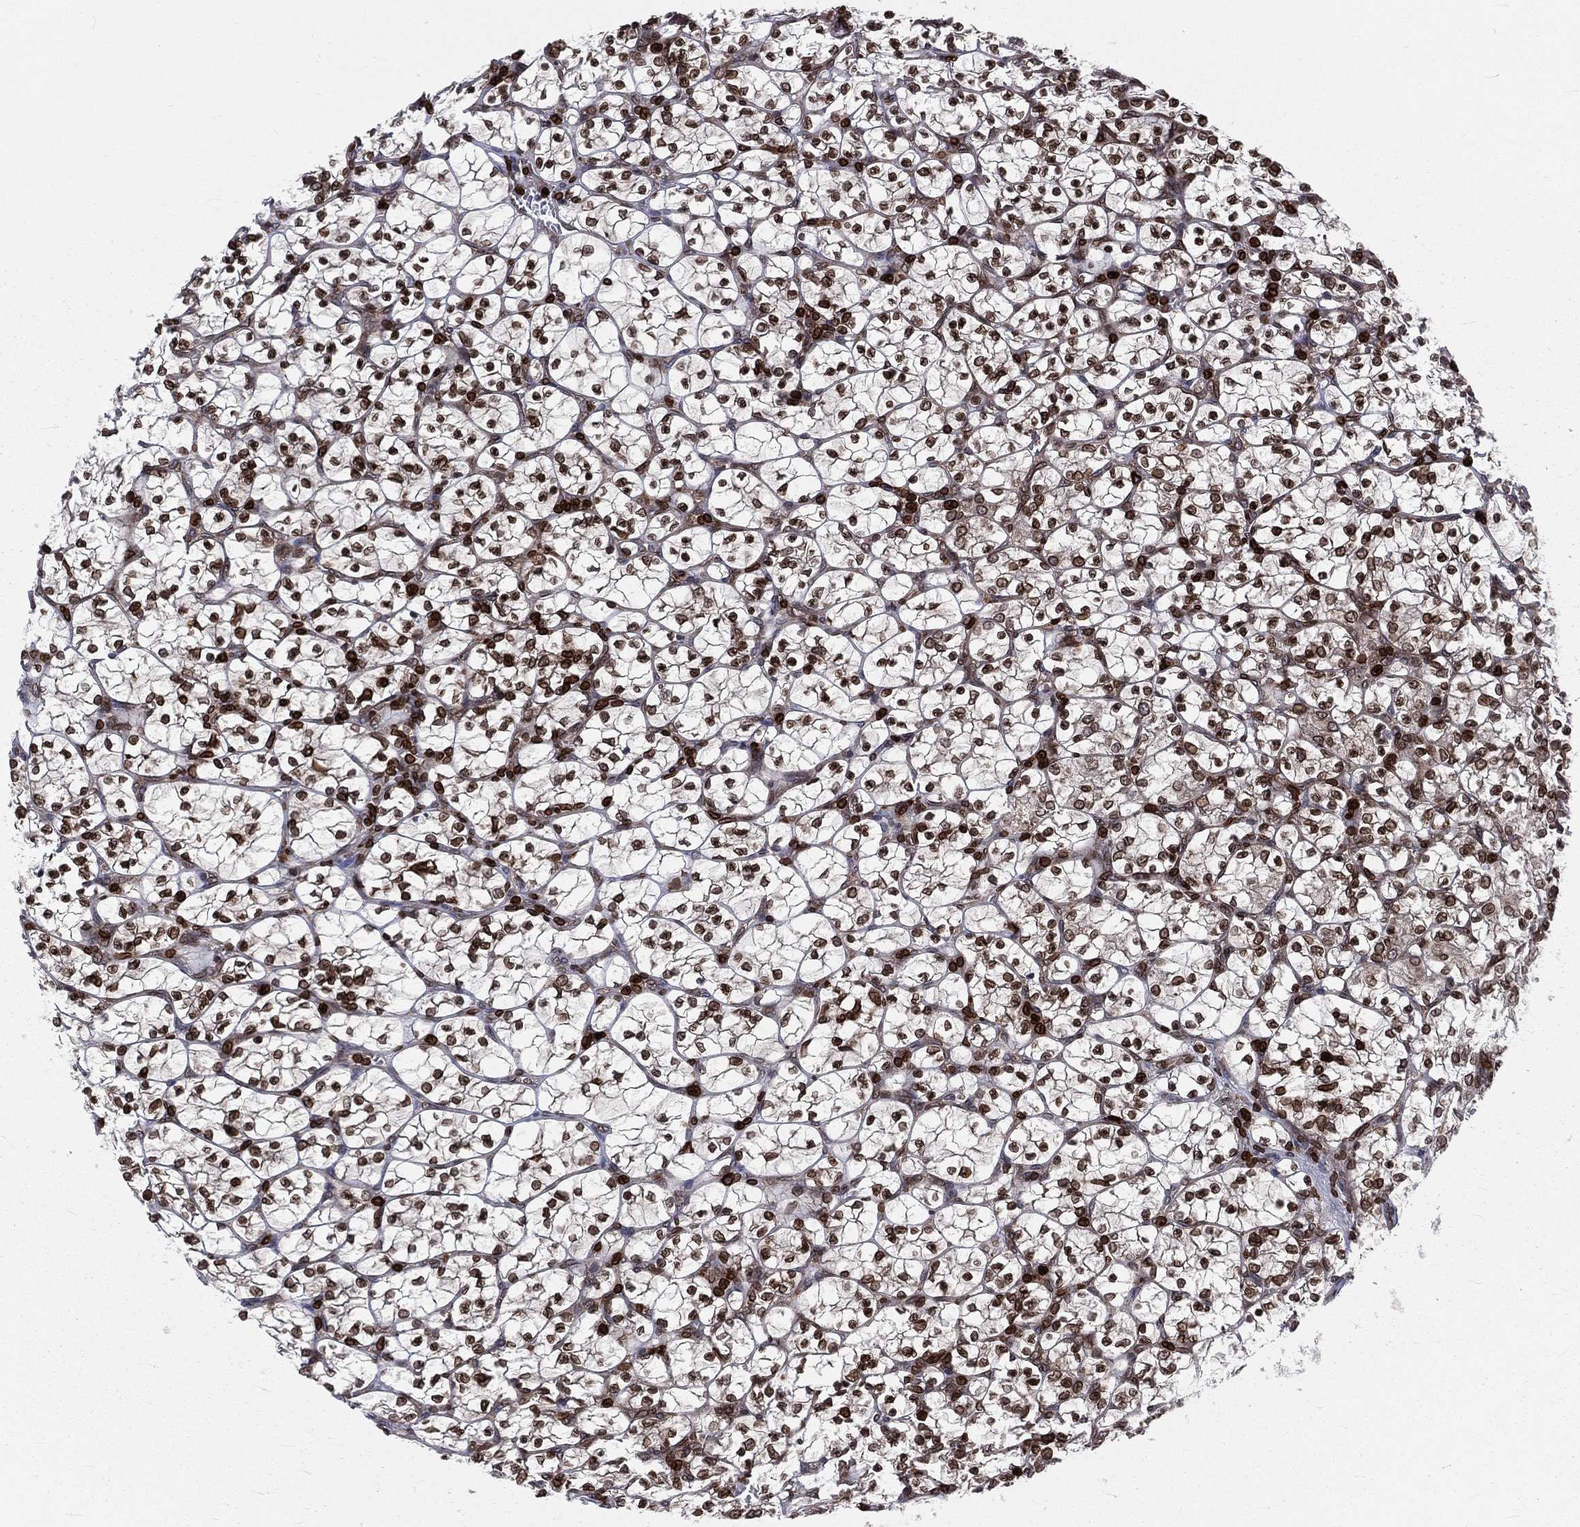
{"staining": {"intensity": "strong", "quantity": ">75%", "location": "nuclear"}, "tissue": "renal cancer", "cell_type": "Tumor cells", "image_type": "cancer", "snomed": [{"axis": "morphology", "description": "Adenocarcinoma, NOS"}, {"axis": "topography", "description": "Kidney"}], "caption": "Protein staining of renal cancer (adenocarcinoma) tissue exhibits strong nuclear positivity in approximately >75% of tumor cells. The staining was performed using DAB, with brown indicating positive protein expression. Nuclei are stained blue with hematoxylin.", "gene": "LBR", "patient": {"sex": "female", "age": 89}}